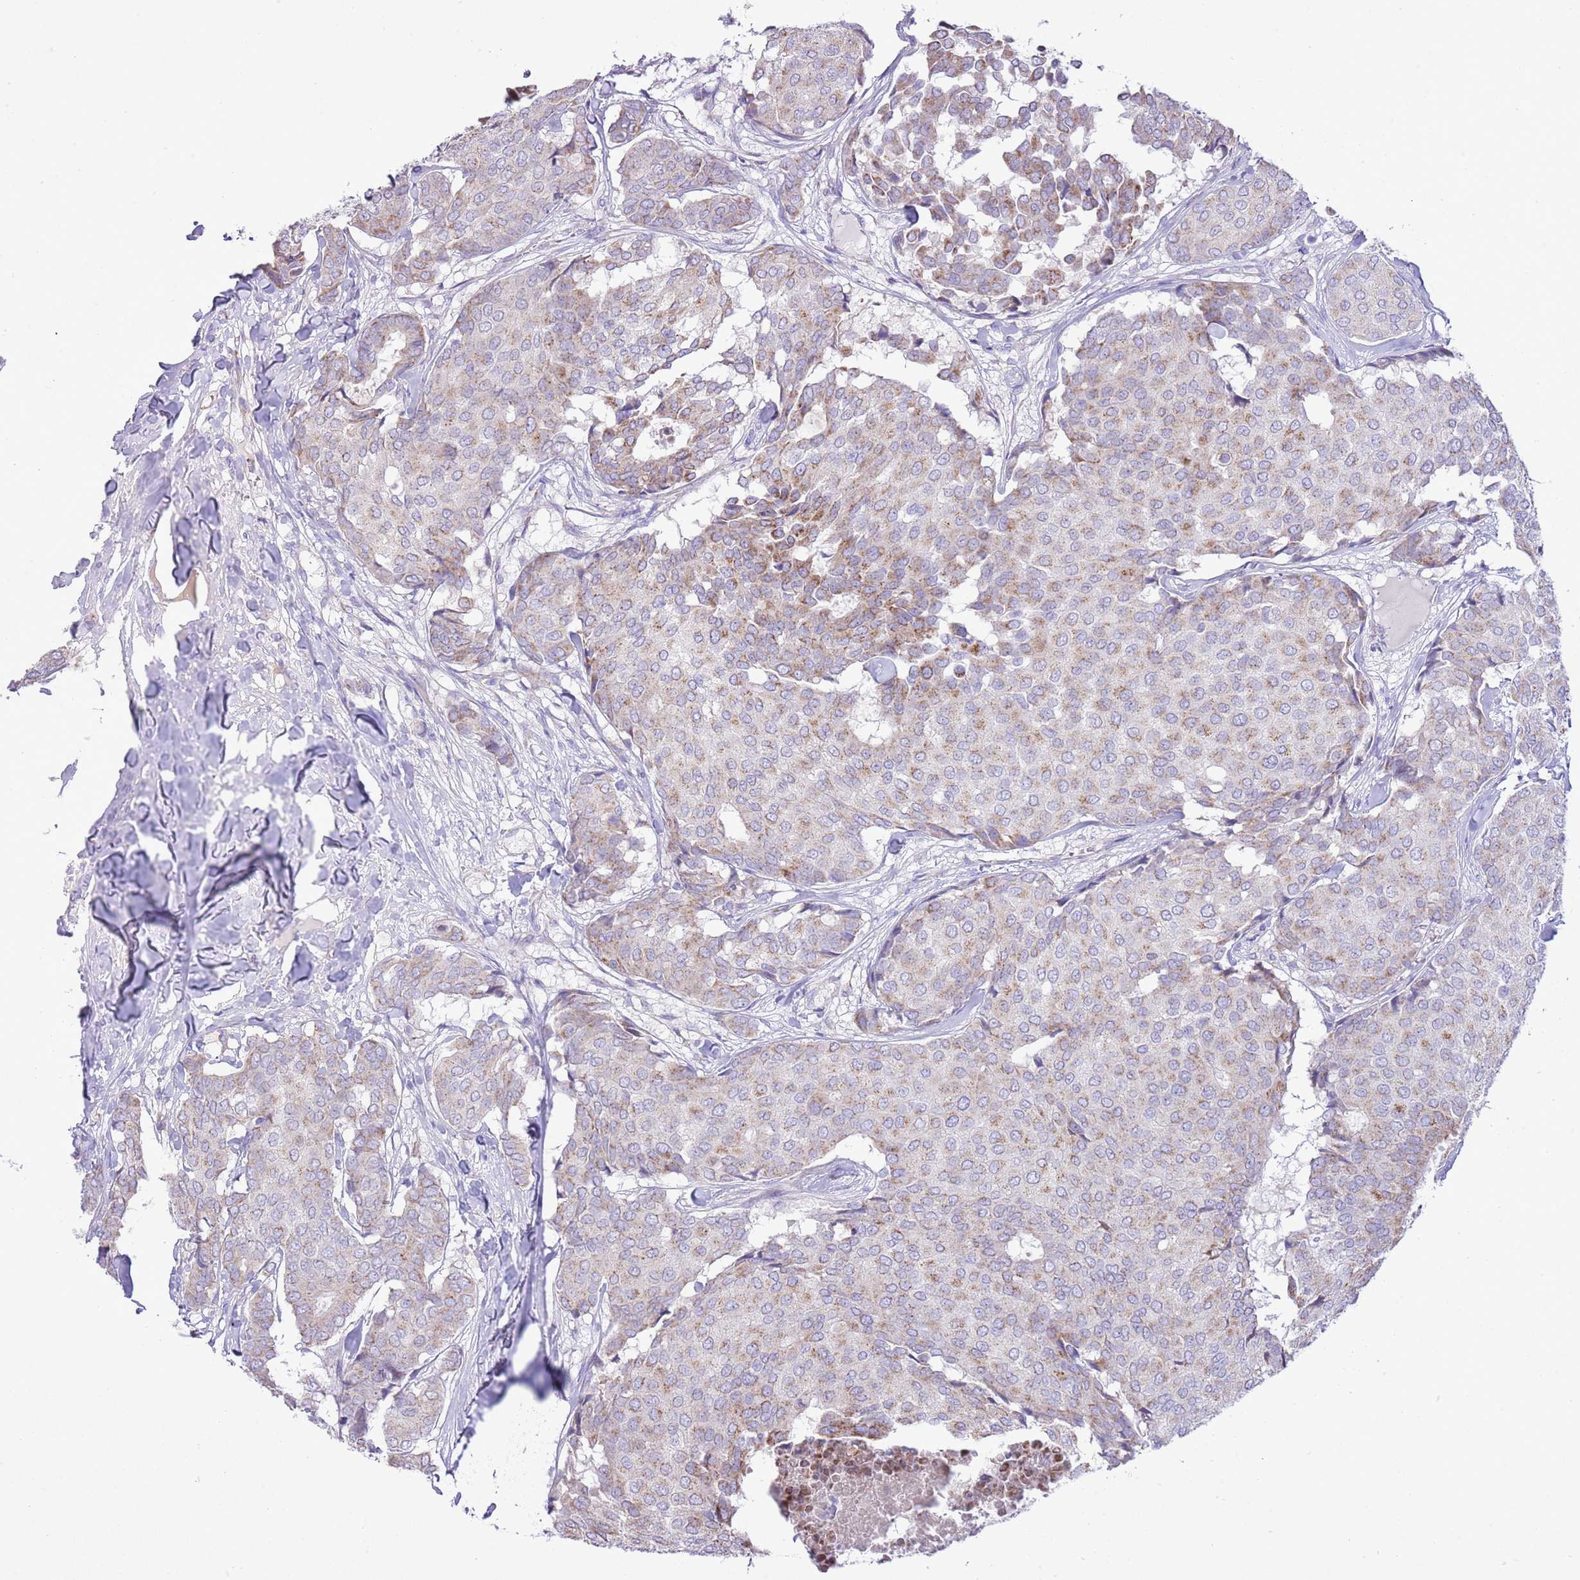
{"staining": {"intensity": "moderate", "quantity": "<25%", "location": "cytoplasmic/membranous"}, "tissue": "breast cancer", "cell_type": "Tumor cells", "image_type": "cancer", "snomed": [{"axis": "morphology", "description": "Duct carcinoma"}, {"axis": "topography", "description": "Breast"}], "caption": "A brown stain shows moderate cytoplasmic/membranous staining of a protein in breast cancer (invasive ductal carcinoma) tumor cells. The protein of interest is shown in brown color, while the nuclei are stained blue.", "gene": "OAZ2", "patient": {"sex": "female", "age": 75}}